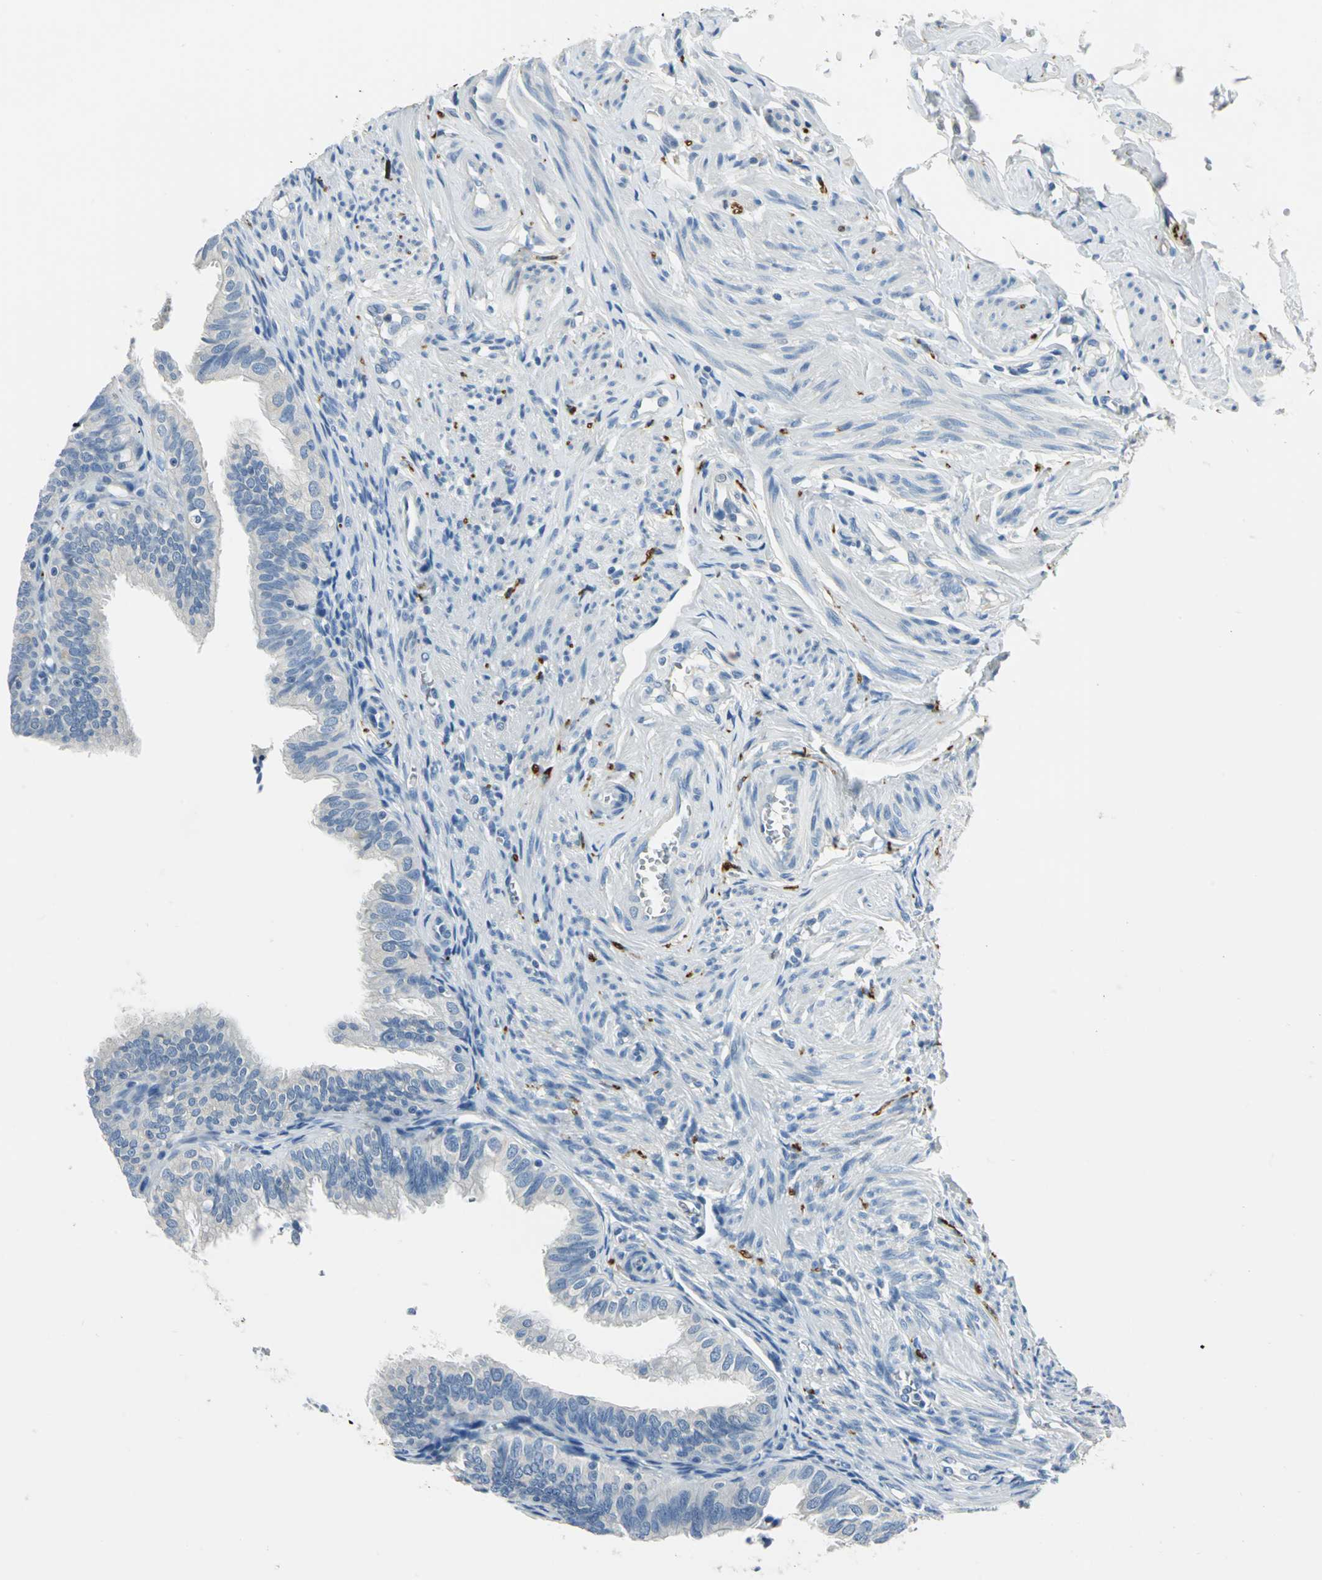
{"staining": {"intensity": "negative", "quantity": "none", "location": "none"}, "tissue": "fallopian tube", "cell_type": "Glandular cells", "image_type": "normal", "snomed": [{"axis": "morphology", "description": "Normal tissue, NOS"}, {"axis": "topography", "description": "Fallopian tube"}], "caption": "An immunohistochemistry histopathology image of unremarkable fallopian tube is shown. There is no staining in glandular cells of fallopian tube. (IHC, brightfield microscopy, high magnification).", "gene": "UCHL1", "patient": {"sex": "female", "age": 46}}